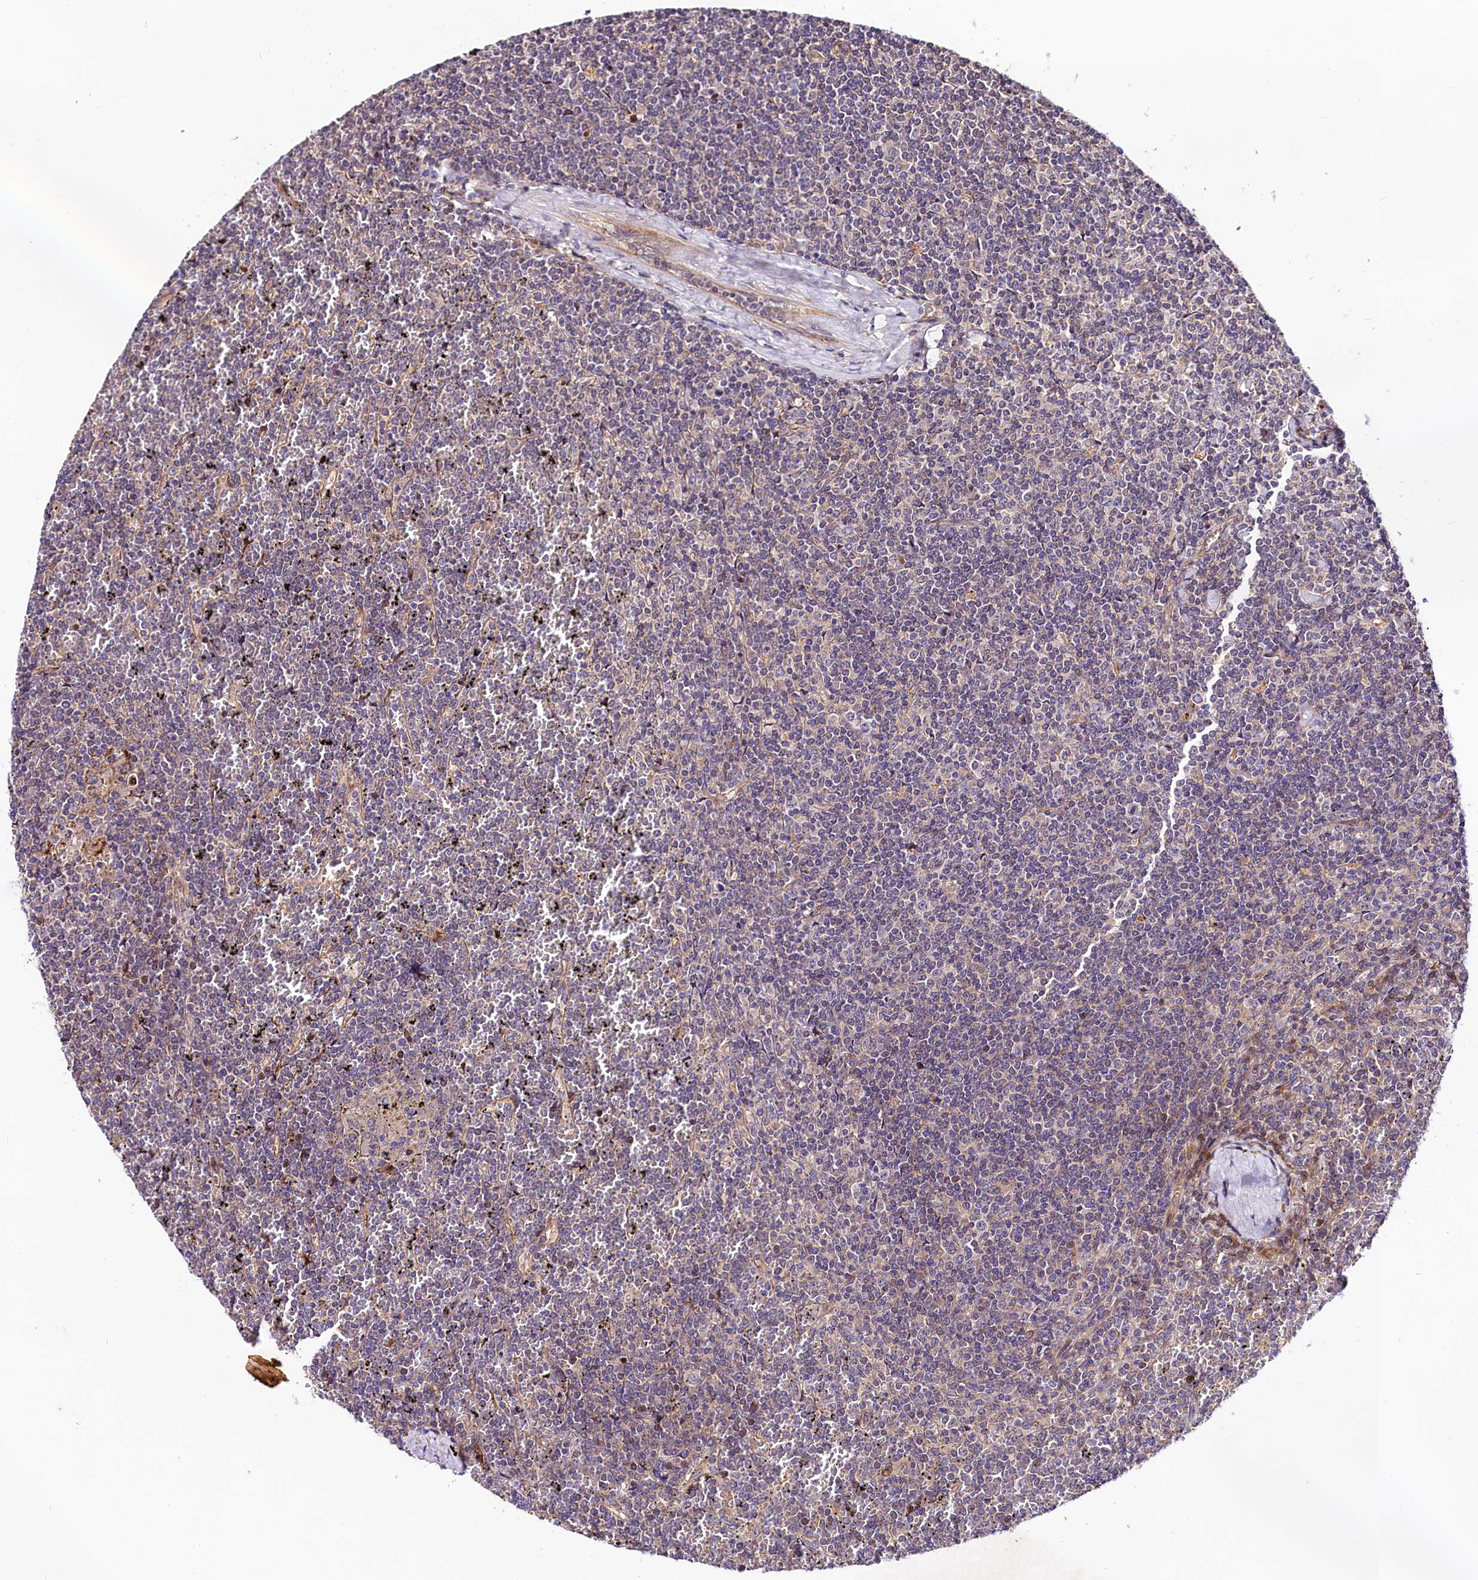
{"staining": {"intensity": "negative", "quantity": "none", "location": "none"}, "tissue": "lymphoma", "cell_type": "Tumor cells", "image_type": "cancer", "snomed": [{"axis": "morphology", "description": "Malignant lymphoma, non-Hodgkin's type, Low grade"}, {"axis": "topography", "description": "Spleen"}], "caption": "Protein analysis of lymphoma reveals no significant expression in tumor cells. The staining was performed using DAB to visualize the protein expression in brown, while the nuclei were stained in blue with hematoxylin (Magnification: 20x).", "gene": "ARMC6", "patient": {"sex": "female", "age": 19}}